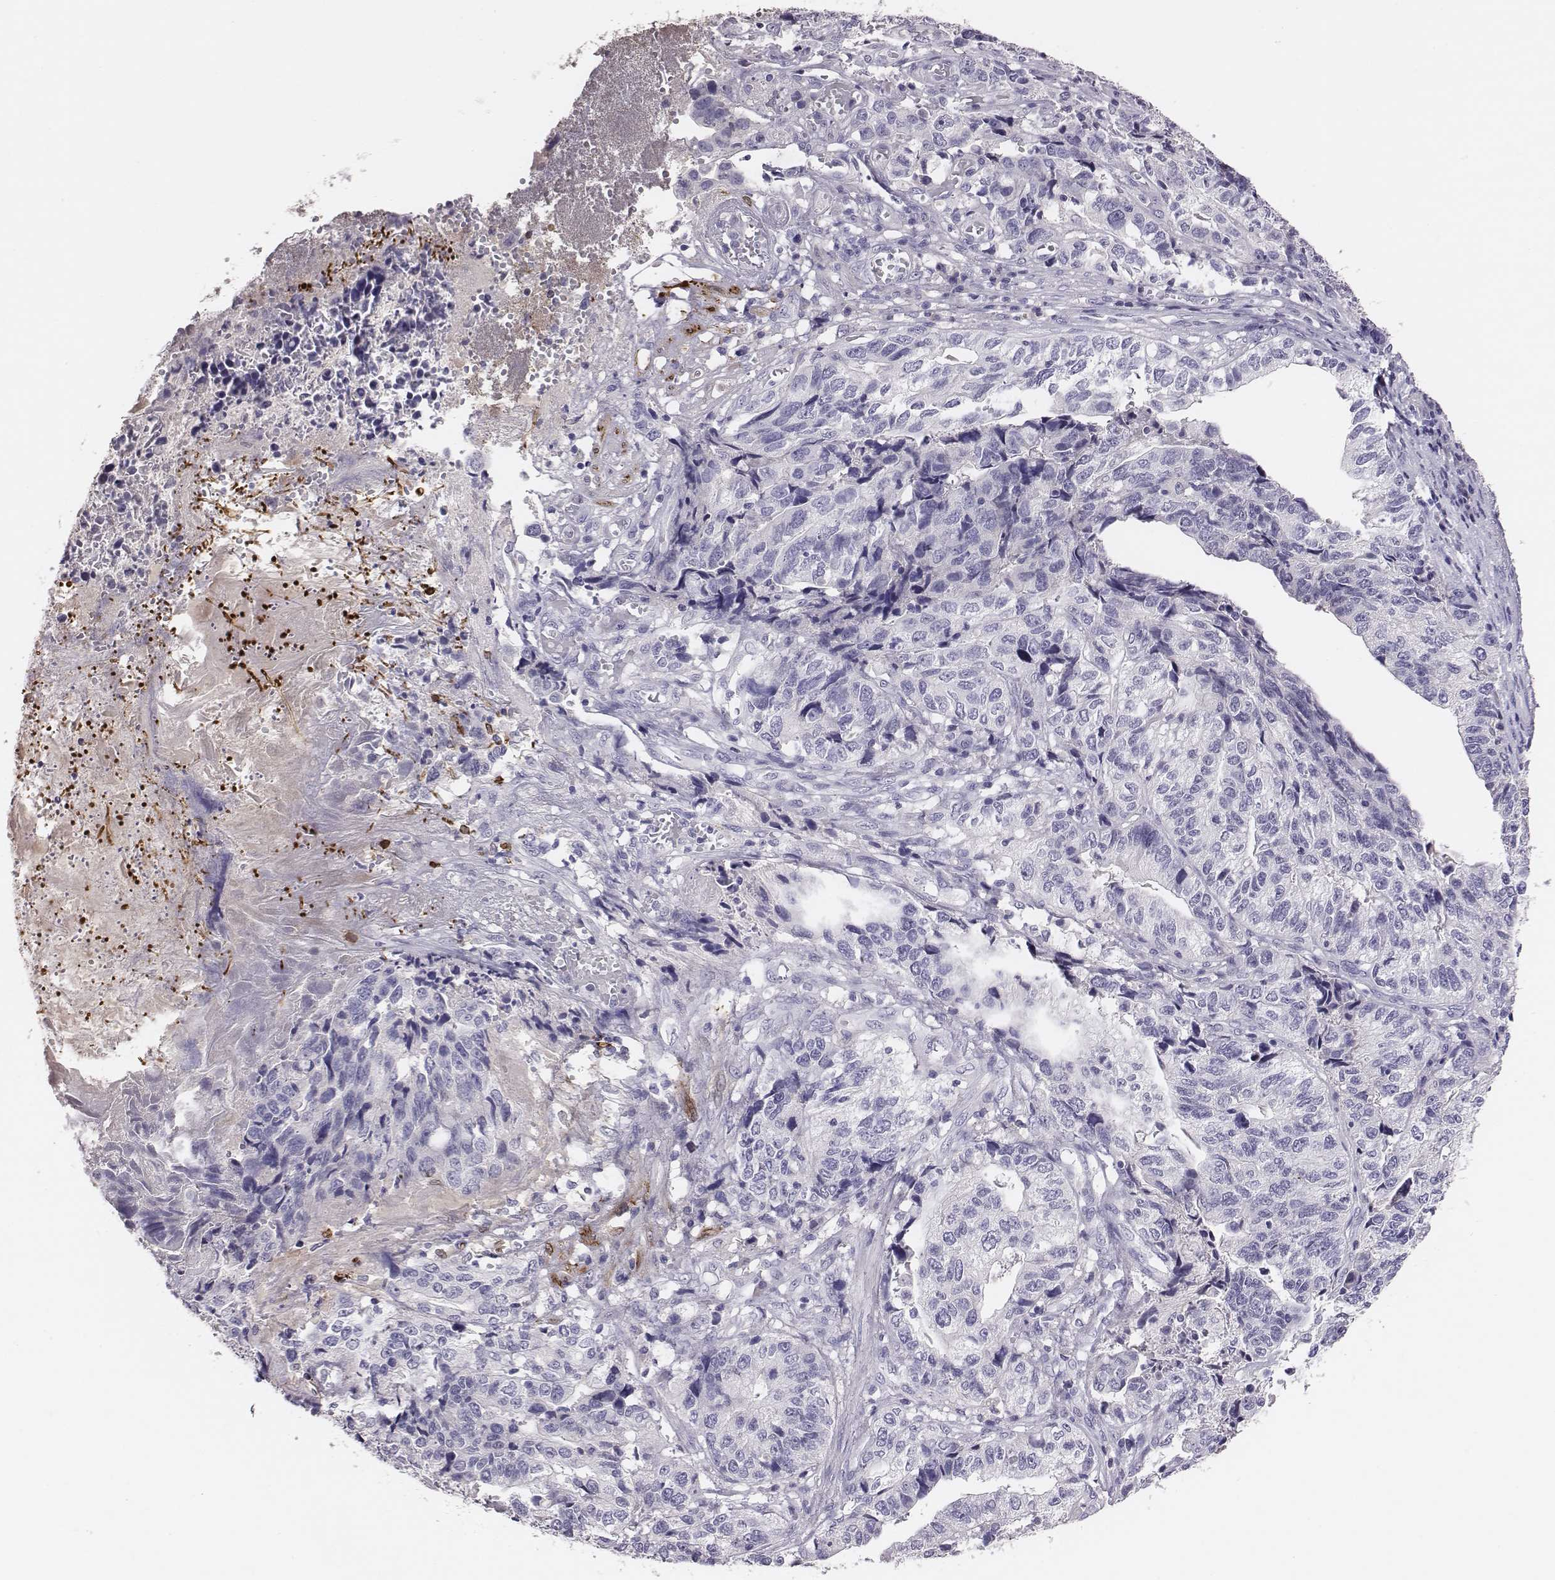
{"staining": {"intensity": "negative", "quantity": "none", "location": "none"}, "tissue": "stomach cancer", "cell_type": "Tumor cells", "image_type": "cancer", "snomed": [{"axis": "morphology", "description": "Adenocarcinoma, NOS"}, {"axis": "topography", "description": "Stomach, upper"}], "caption": "There is no significant positivity in tumor cells of stomach cancer.", "gene": "EN1", "patient": {"sex": "female", "age": 67}}